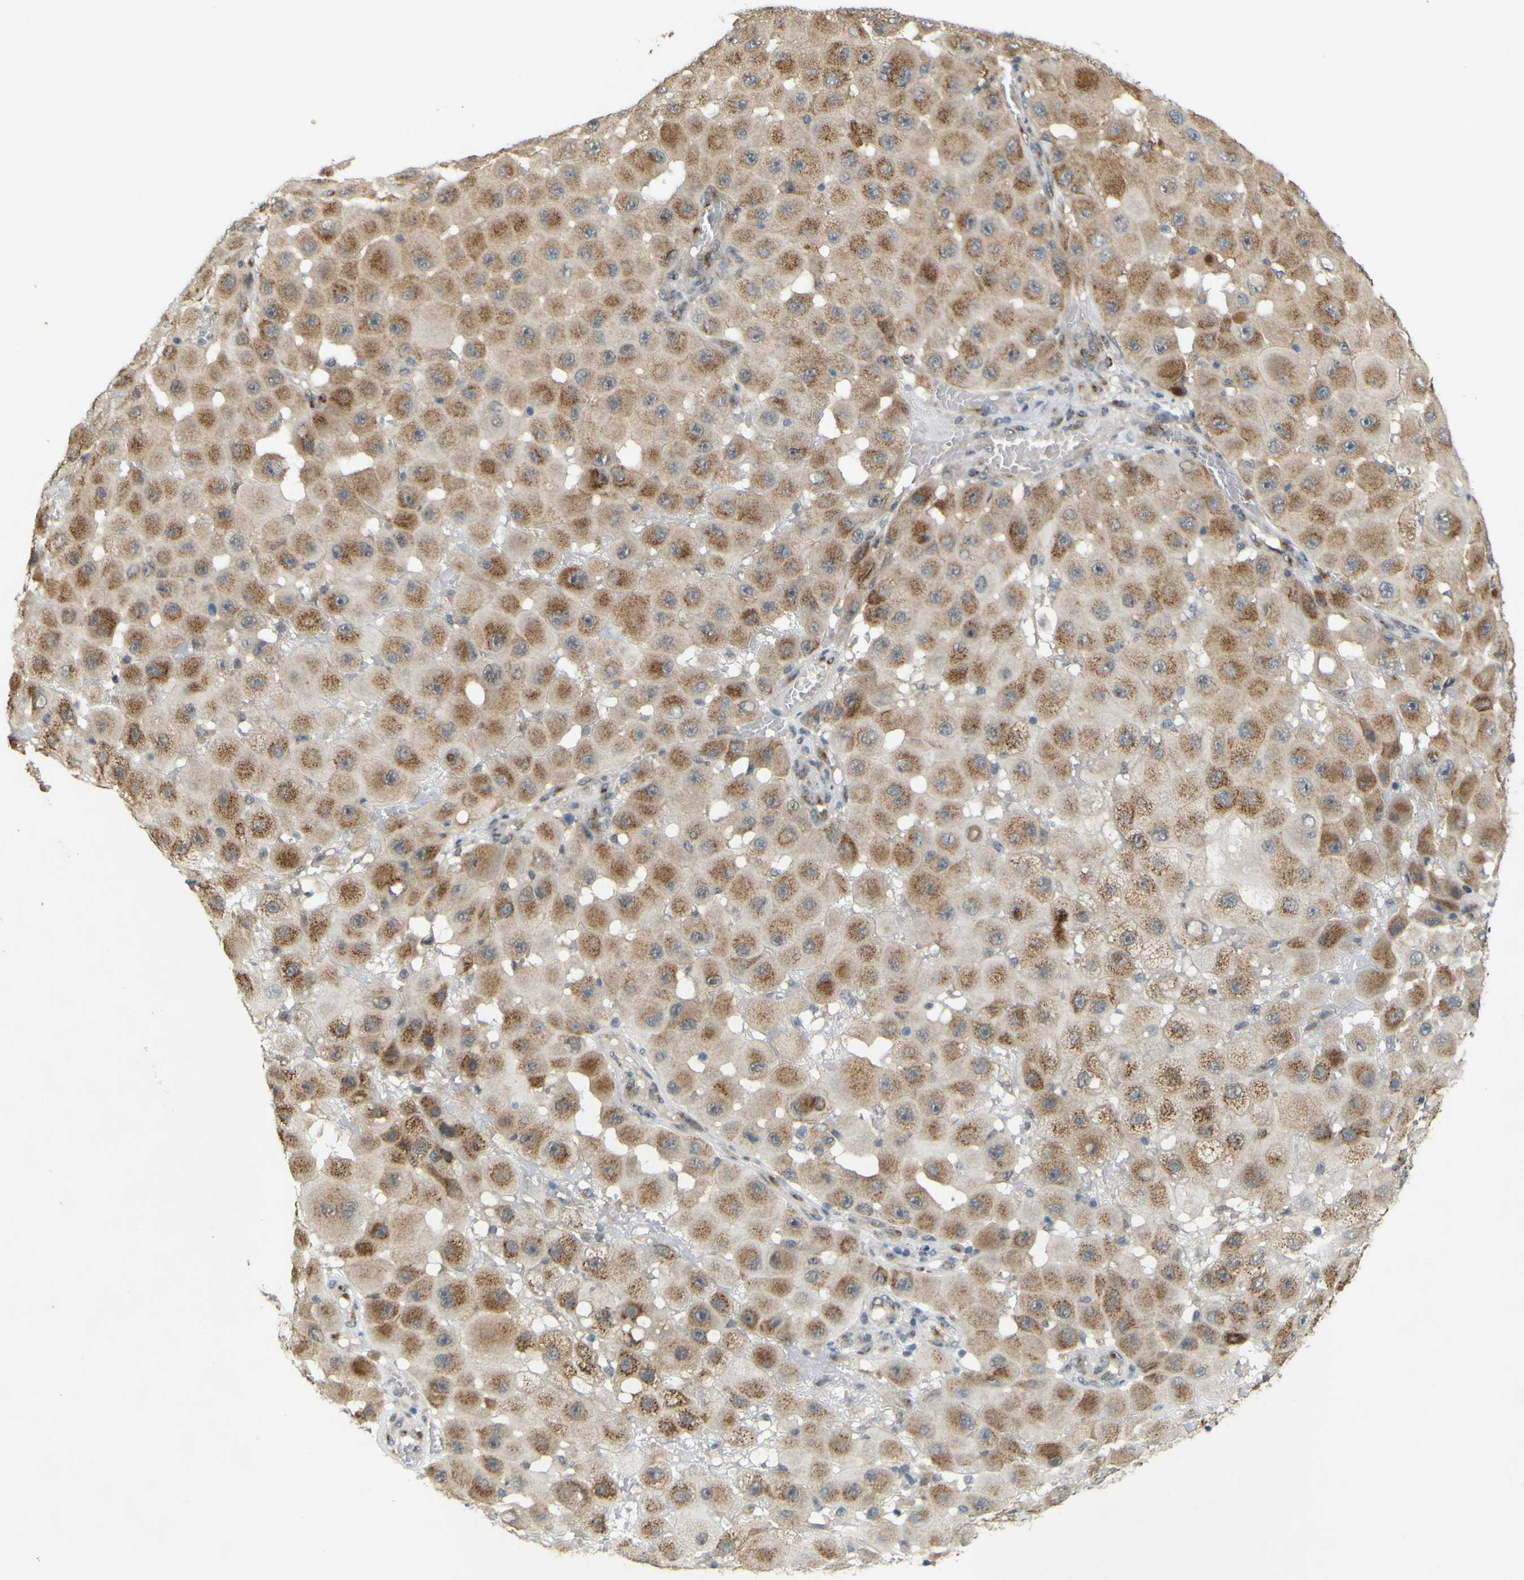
{"staining": {"intensity": "moderate", "quantity": ">75%", "location": "cytoplasmic/membranous"}, "tissue": "melanoma", "cell_type": "Tumor cells", "image_type": "cancer", "snomed": [{"axis": "morphology", "description": "Malignant melanoma, NOS"}, {"axis": "topography", "description": "Skin"}], "caption": "High-power microscopy captured an immunohistochemistry histopathology image of malignant melanoma, revealing moderate cytoplasmic/membranous staining in about >75% of tumor cells. (DAB (3,3'-diaminobenzidine) = brown stain, brightfield microscopy at high magnification).", "gene": "IGF2R", "patient": {"sex": "female", "age": 81}}